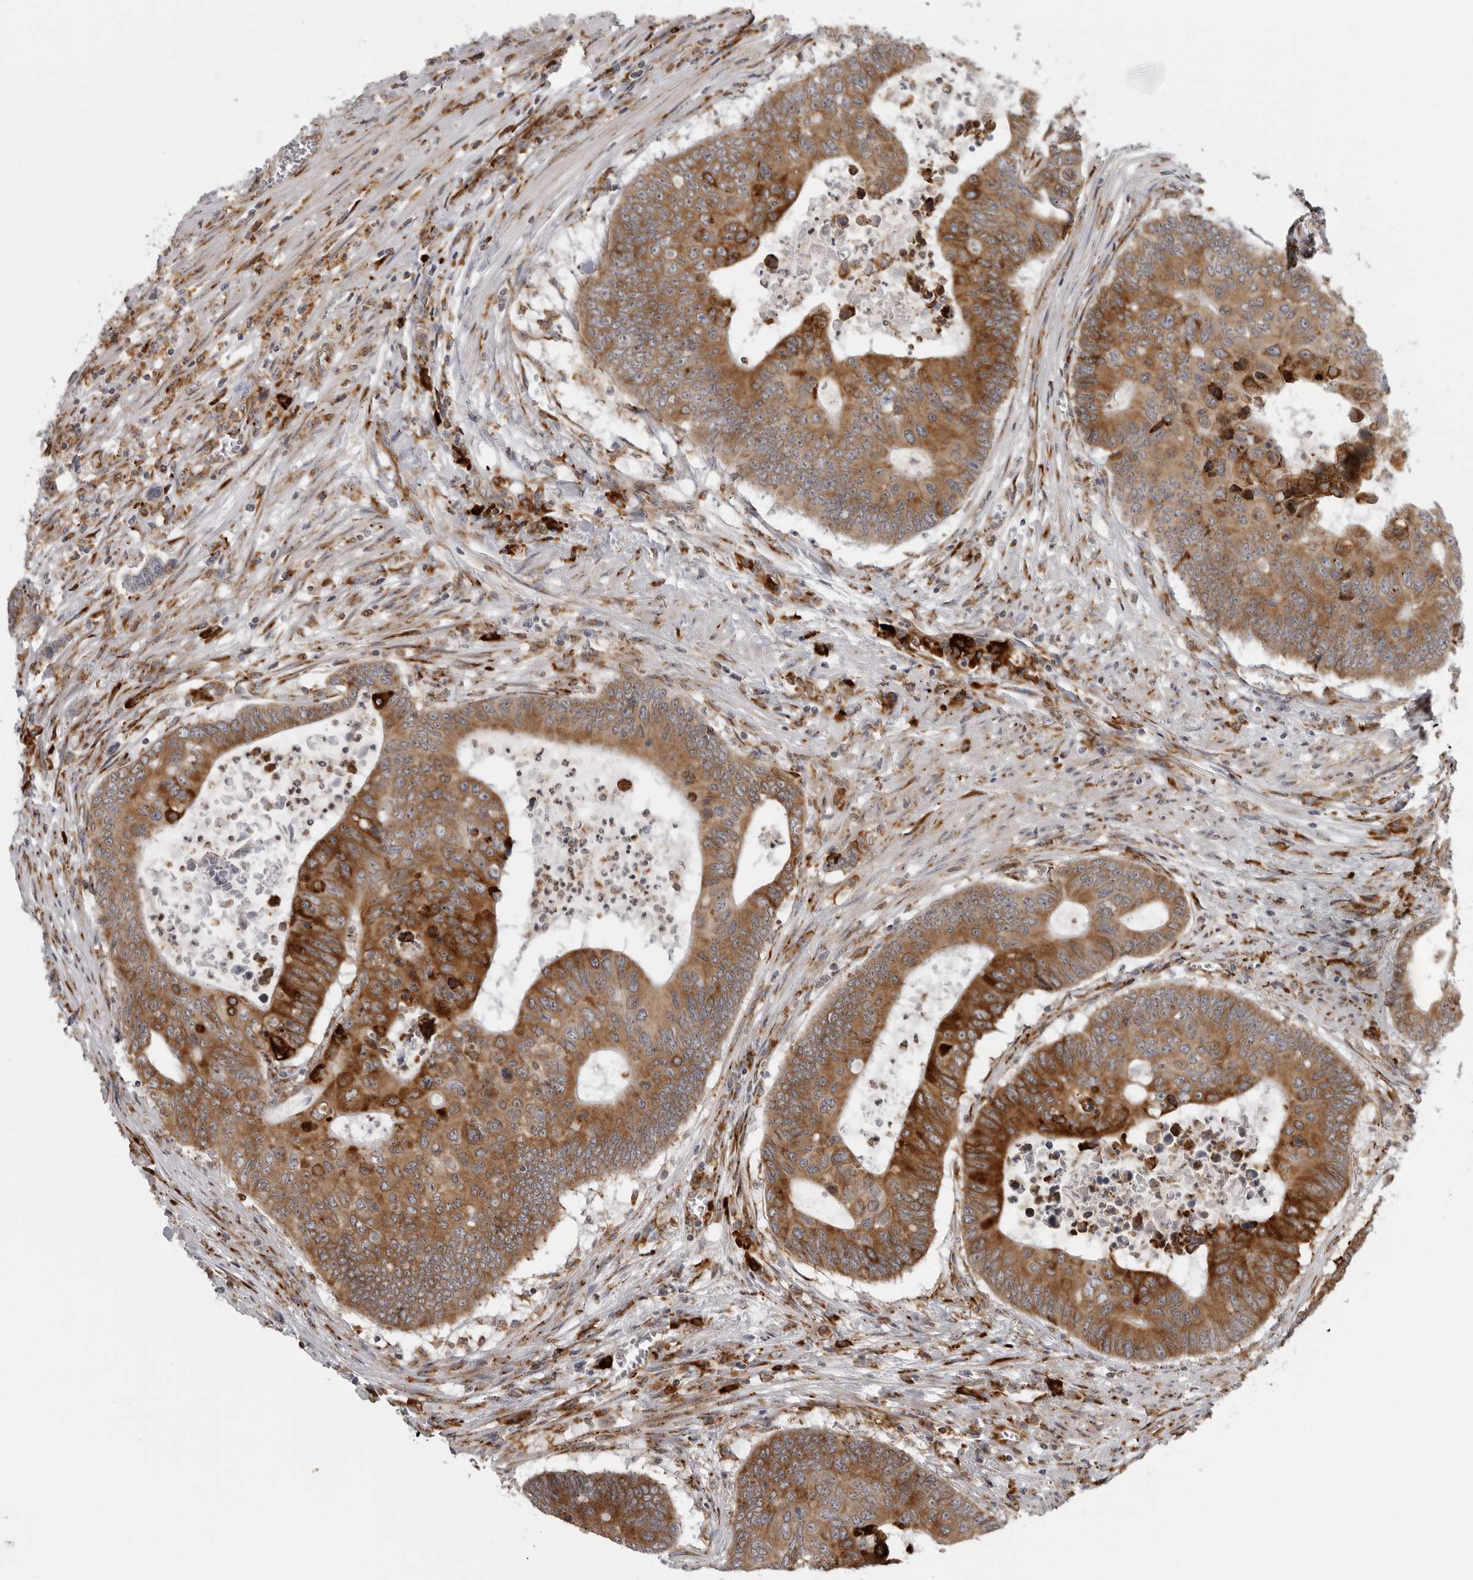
{"staining": {"intensity": "strong", "quantity": ">75%", "location": "cytoplasmic/membranous"}, "tissue": "colorectal cancer", "cell_type": "Tumor cells", "image_type": "cancer", "snomed": [{"axis": "morphology", "description": "Adenocarcinoma, NOS"}, {"axis": "topography", "description": "Colon"}], "caption": "About >75% of tumor cells in human adenocarcinoma (colorectal) show strong cytoplasmic/membranous protein staining as visualized by brown immunohistochemical staining.", "gene": "ALPK2", "patient": {"sex": "male", "age": 87}}